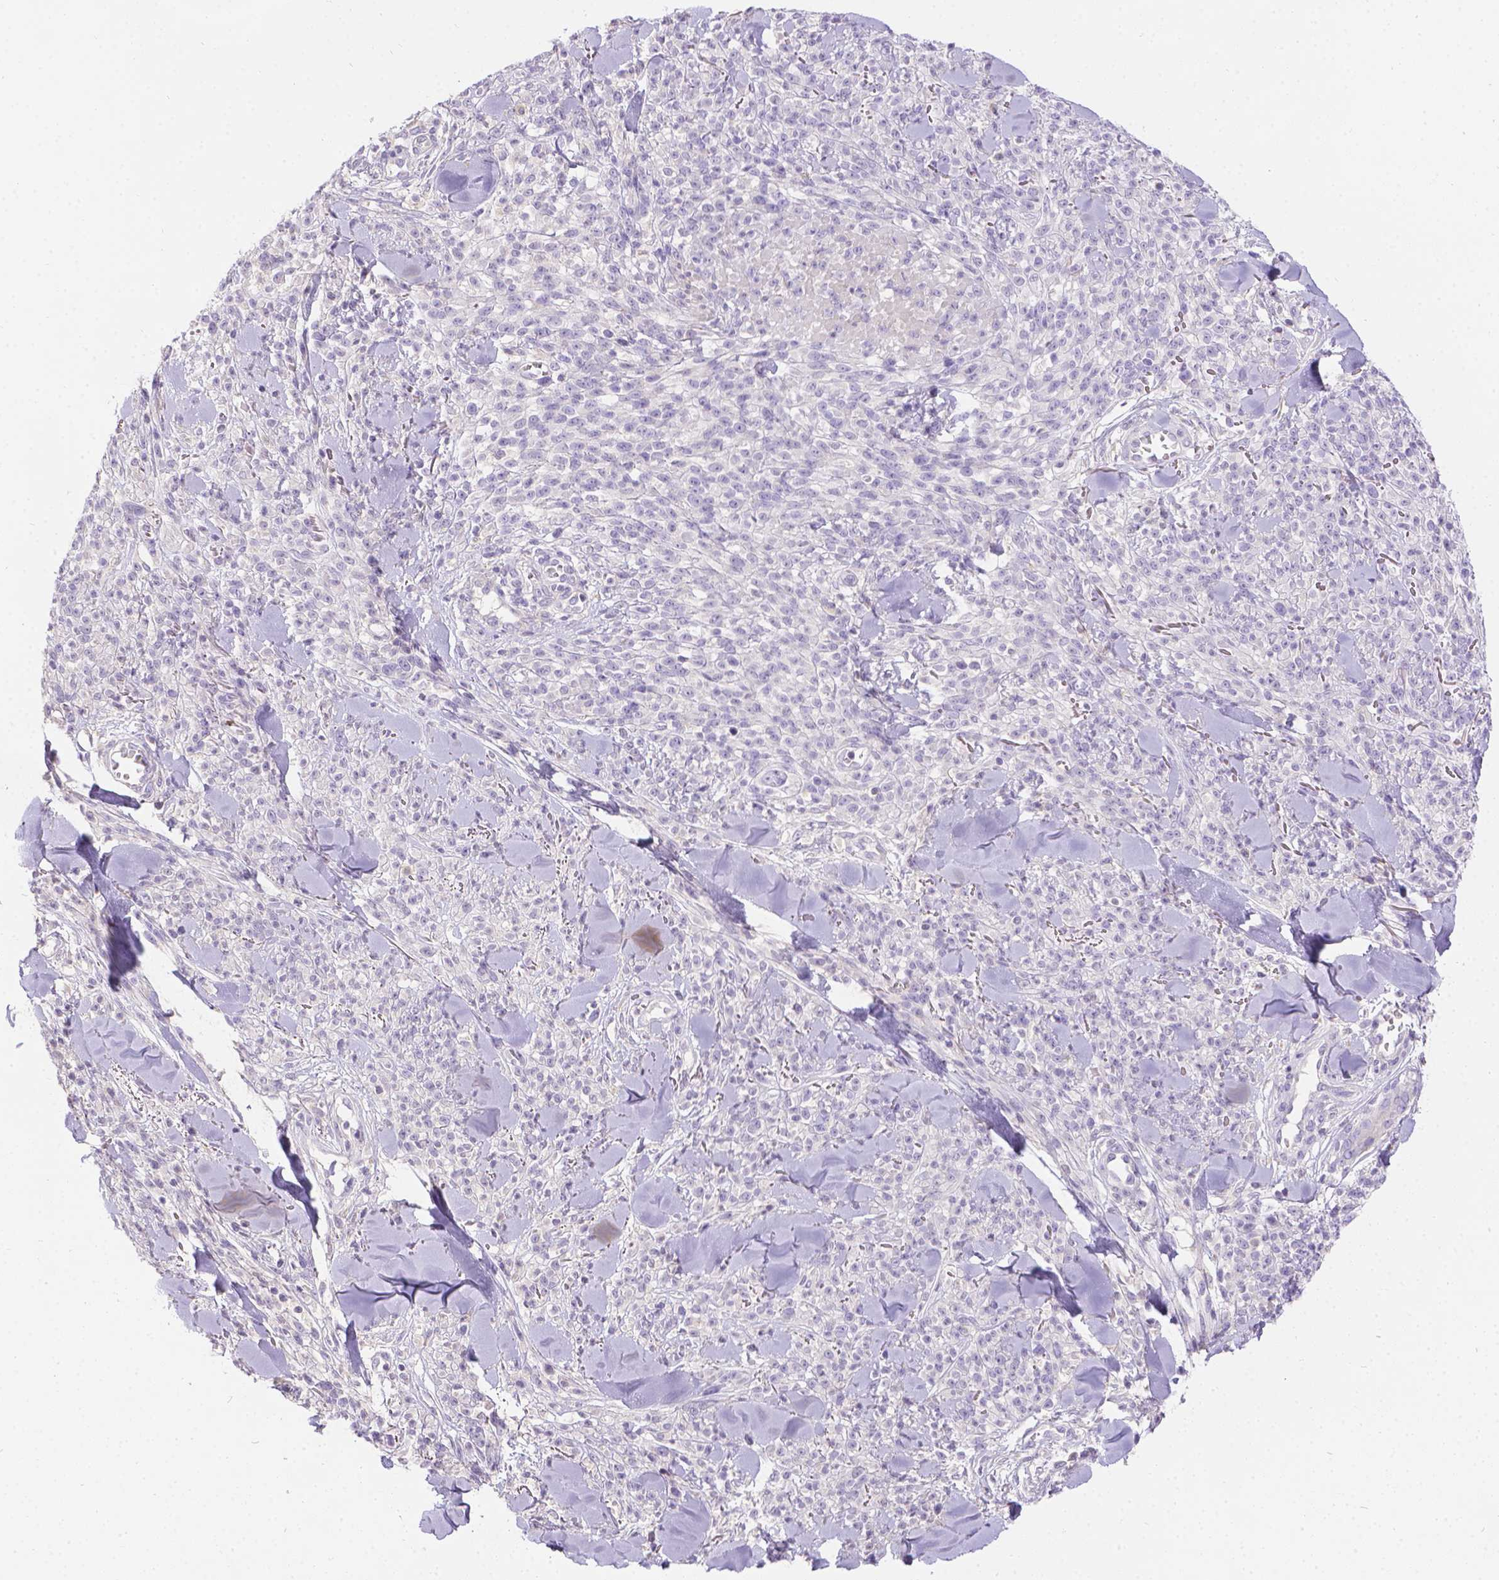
{"staining": {"intensity": "negative", "quantity": "none", "location": "none"}, "tissue": "melanoma", "cell_type": "Tumor cells", "image_type": "cancer", "snomed": [{"axis": "morphology", "description": "Malignant melanoma, NOS"}, {"axis": "topography", "description": "Skin"}, {"axis": "topography", "description": "Skin of trunk"}], "caption": "Immunohistochemistry (IHC) micrograph of neoplastic tissue: melanoma stained with DAB exhibits no significant protein positivity in tumor cells.", "gene": "TM4SF18", "patient": {"sex": "male", "age": 74}}